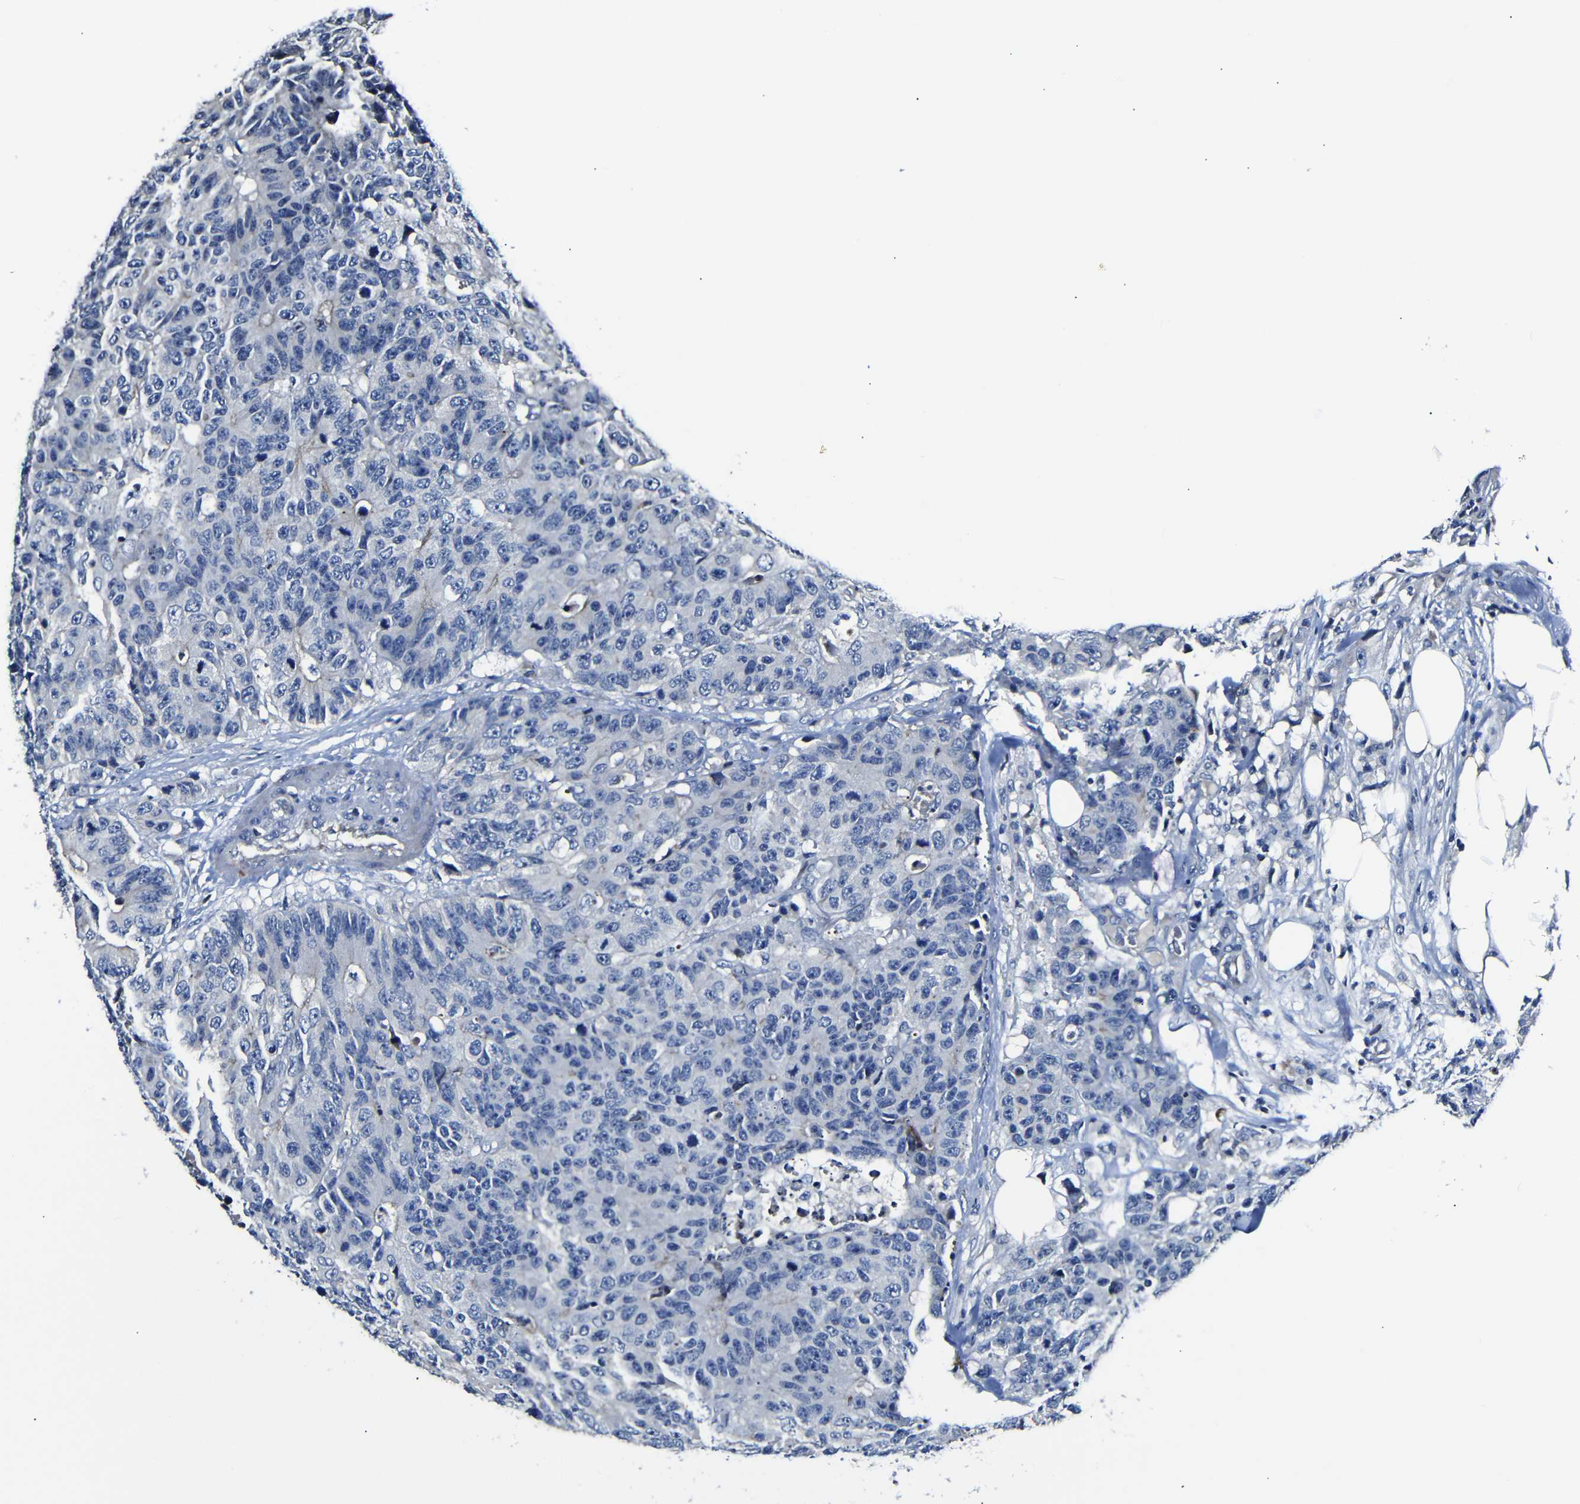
{"staining": {"intensity": "weak", "quantity": "<25%", "location": "cytoplasmic/membranous"}, "tissue": "colorectal cancer", "cell_type": "Tumor cells", "image_type": "cancer", "snomed": [{"axis": "morphology", "description": "Adenocarcinoma, NOS"}, {"axis": "topography", "description": "Colon"}], "caption": "This is an IHC histopathology image of human colorectal cancer (adenocarcinoma). There is no positivity in tumor cells.", "gene": "AFDN", "patient": {"sex": "female", "age": 86}}